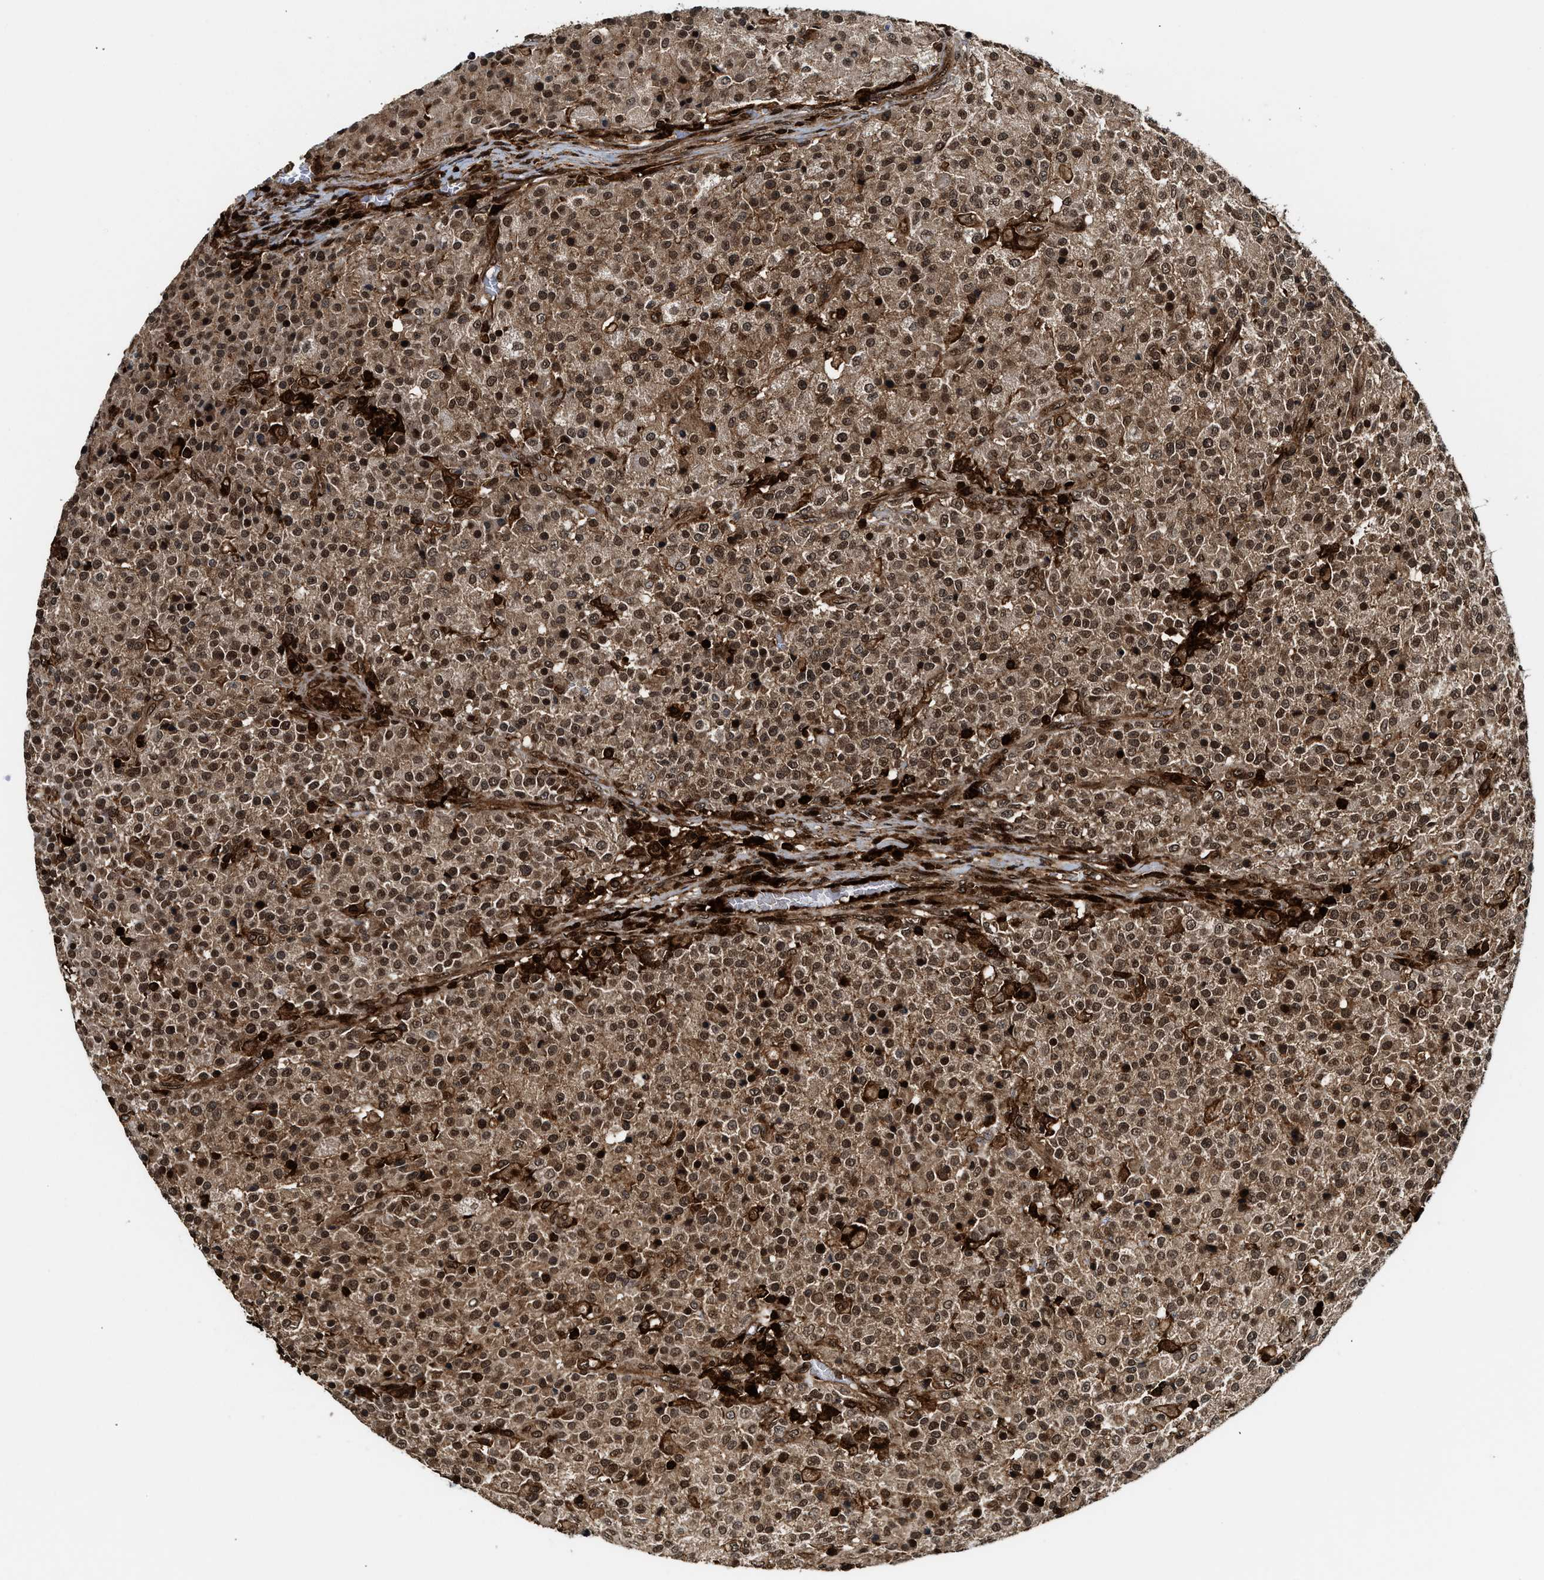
{"staining": {"intensity": "moderate", "quantity": ">75%", "location": "cytoplasmic/membranous,nuclear"}, "tissue": "testis cancer", "cell_type": "Tumor cells", "image_type": "cancer", "snomed": [{"axis": "morphology", "description": "Seminoma, NOS"}, {"axis": "topography", "description": "Testis"}], "caption": "Brown immunohistochemical staining in human seminoma (testis) displays moderate cytoplasmic/membranous and nuclear staining in approximately >75% of tumor cells.", "gene": "MDM2", "patient": {"sex": "male", "age": 59}}